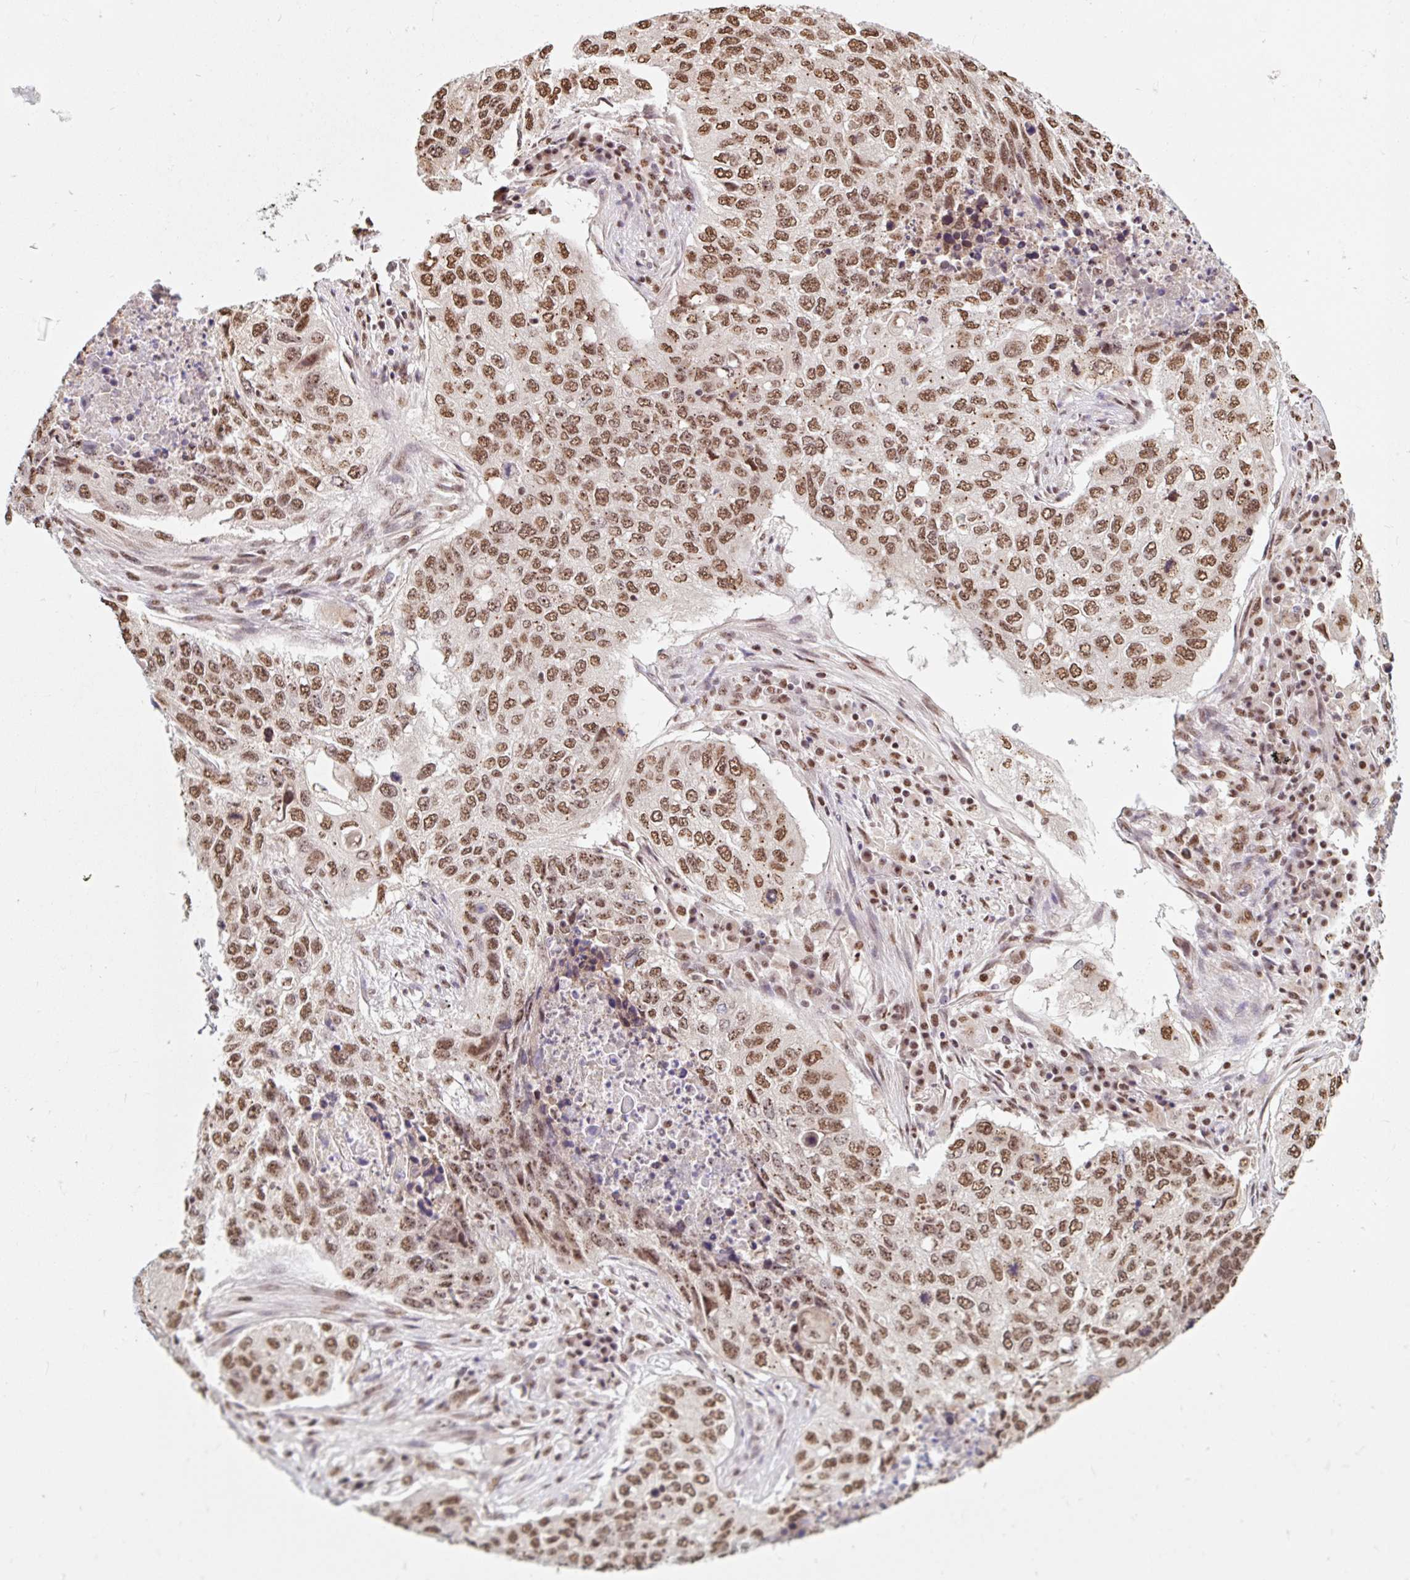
{"staining": {"intensity": "moderate", "quantity": ">75%", "location": "nuclear"}, "tissue": "lung cancer", "cell_type": "Tumor cells", "image_type": "cancer", "snomed": [{"axis": "morphology", "description": "Squamous cell carcinoma, NOS"}, {"axis": "topography", "description": "Lung"}], "caption": "The immunohistochemical stain highlights moderate nuclear positivity in tumor cells of lung cancer tissue. The protein is shown in brown color, while the nuclei are stained blue.", "gene": "BICRA", "patient": {"sex": "female", "age": 63}}